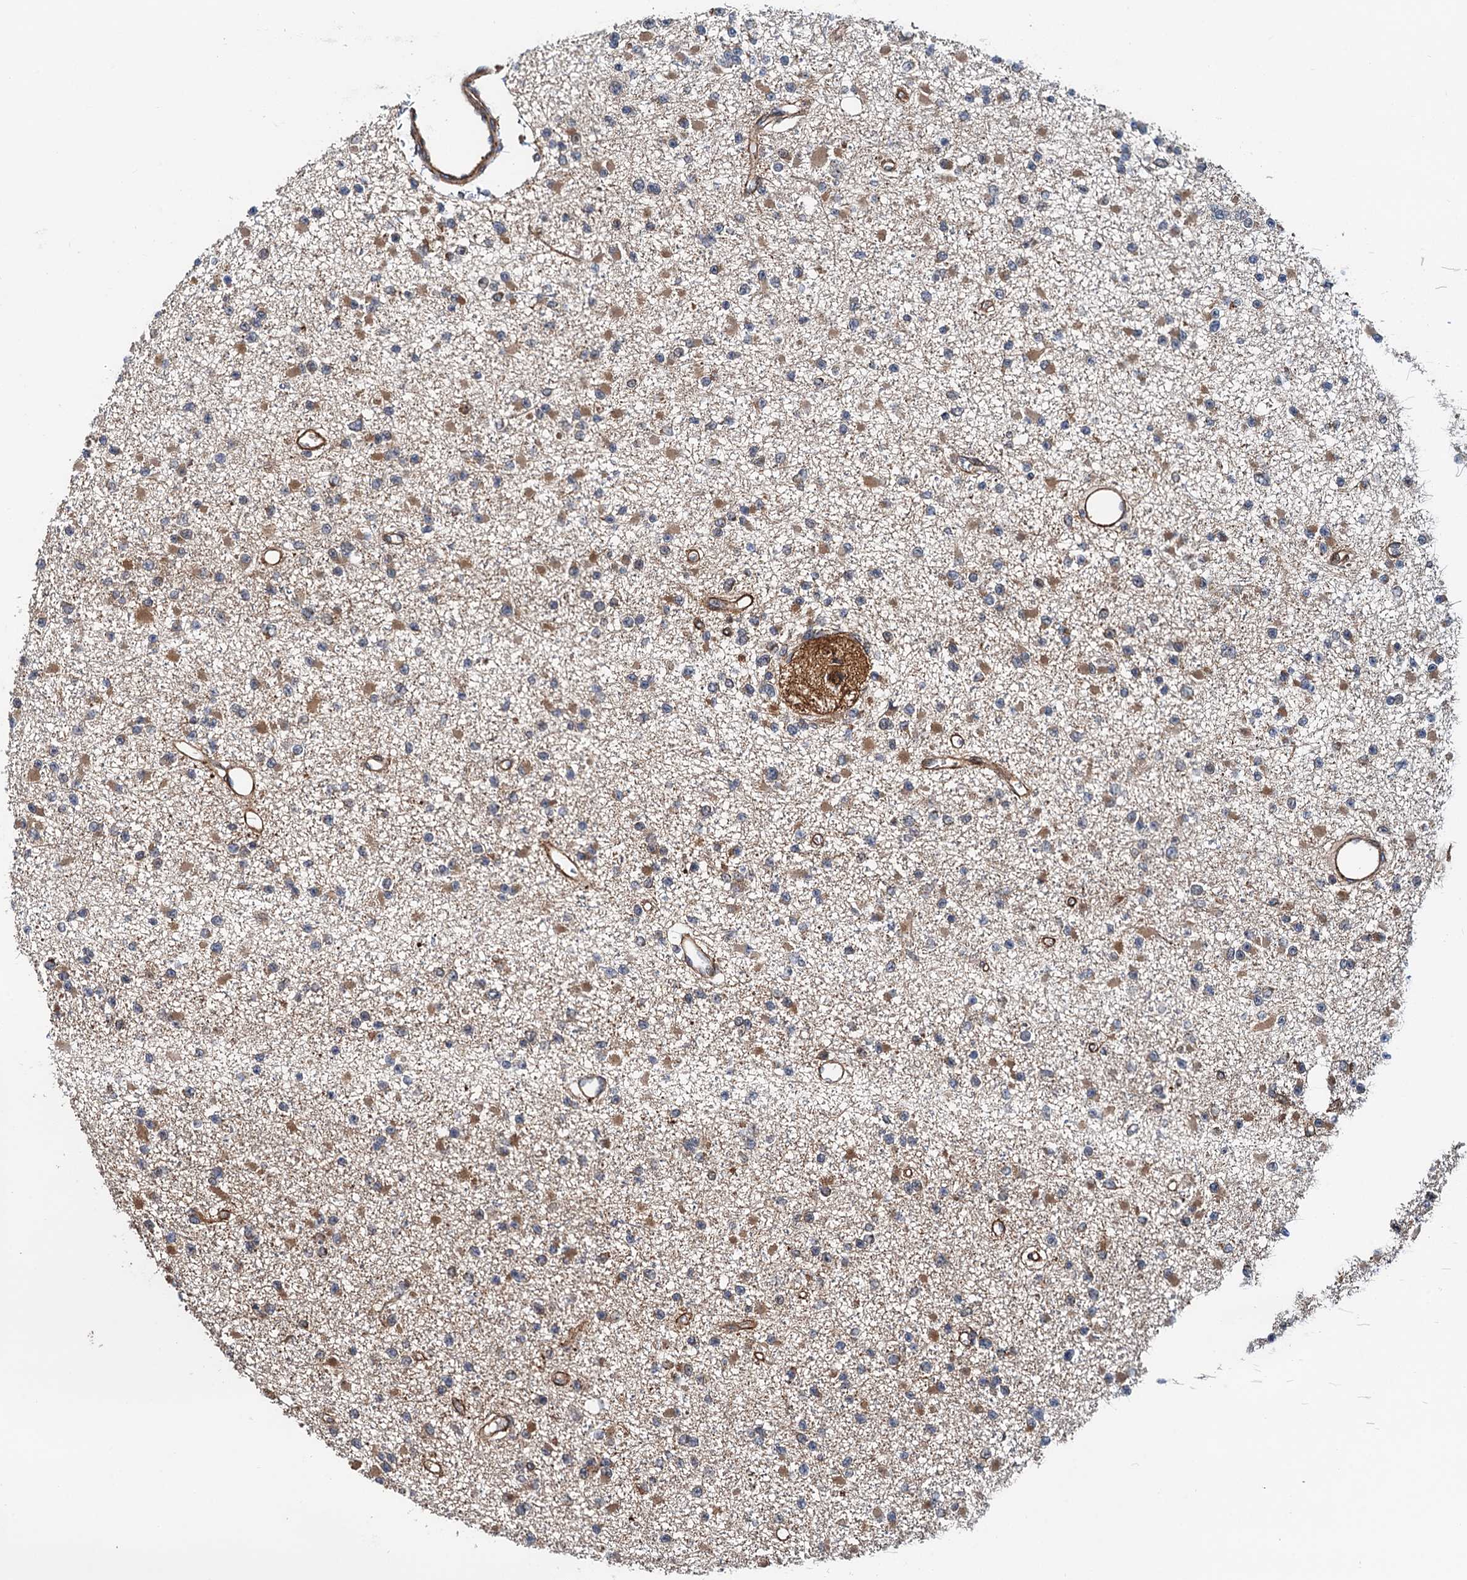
{"staining": {"intensity": "negative", "quantity": "none", "location": "none"}, "tissue": "glioma", "cell_type": "Tumor cells", "image_type": "cancer", "snomed": [{"axis": "morphology", "description": "Glioma, malignant, Low grade"}, {"axis": "topography", "description": "Brain"}], "caption": "Immunohistochemical staining of malignant glioma (low-grade) shows no significant expression in tumor cells.", "gene": "AAGAB", "patient": {"sex": "female", "age": 22}}